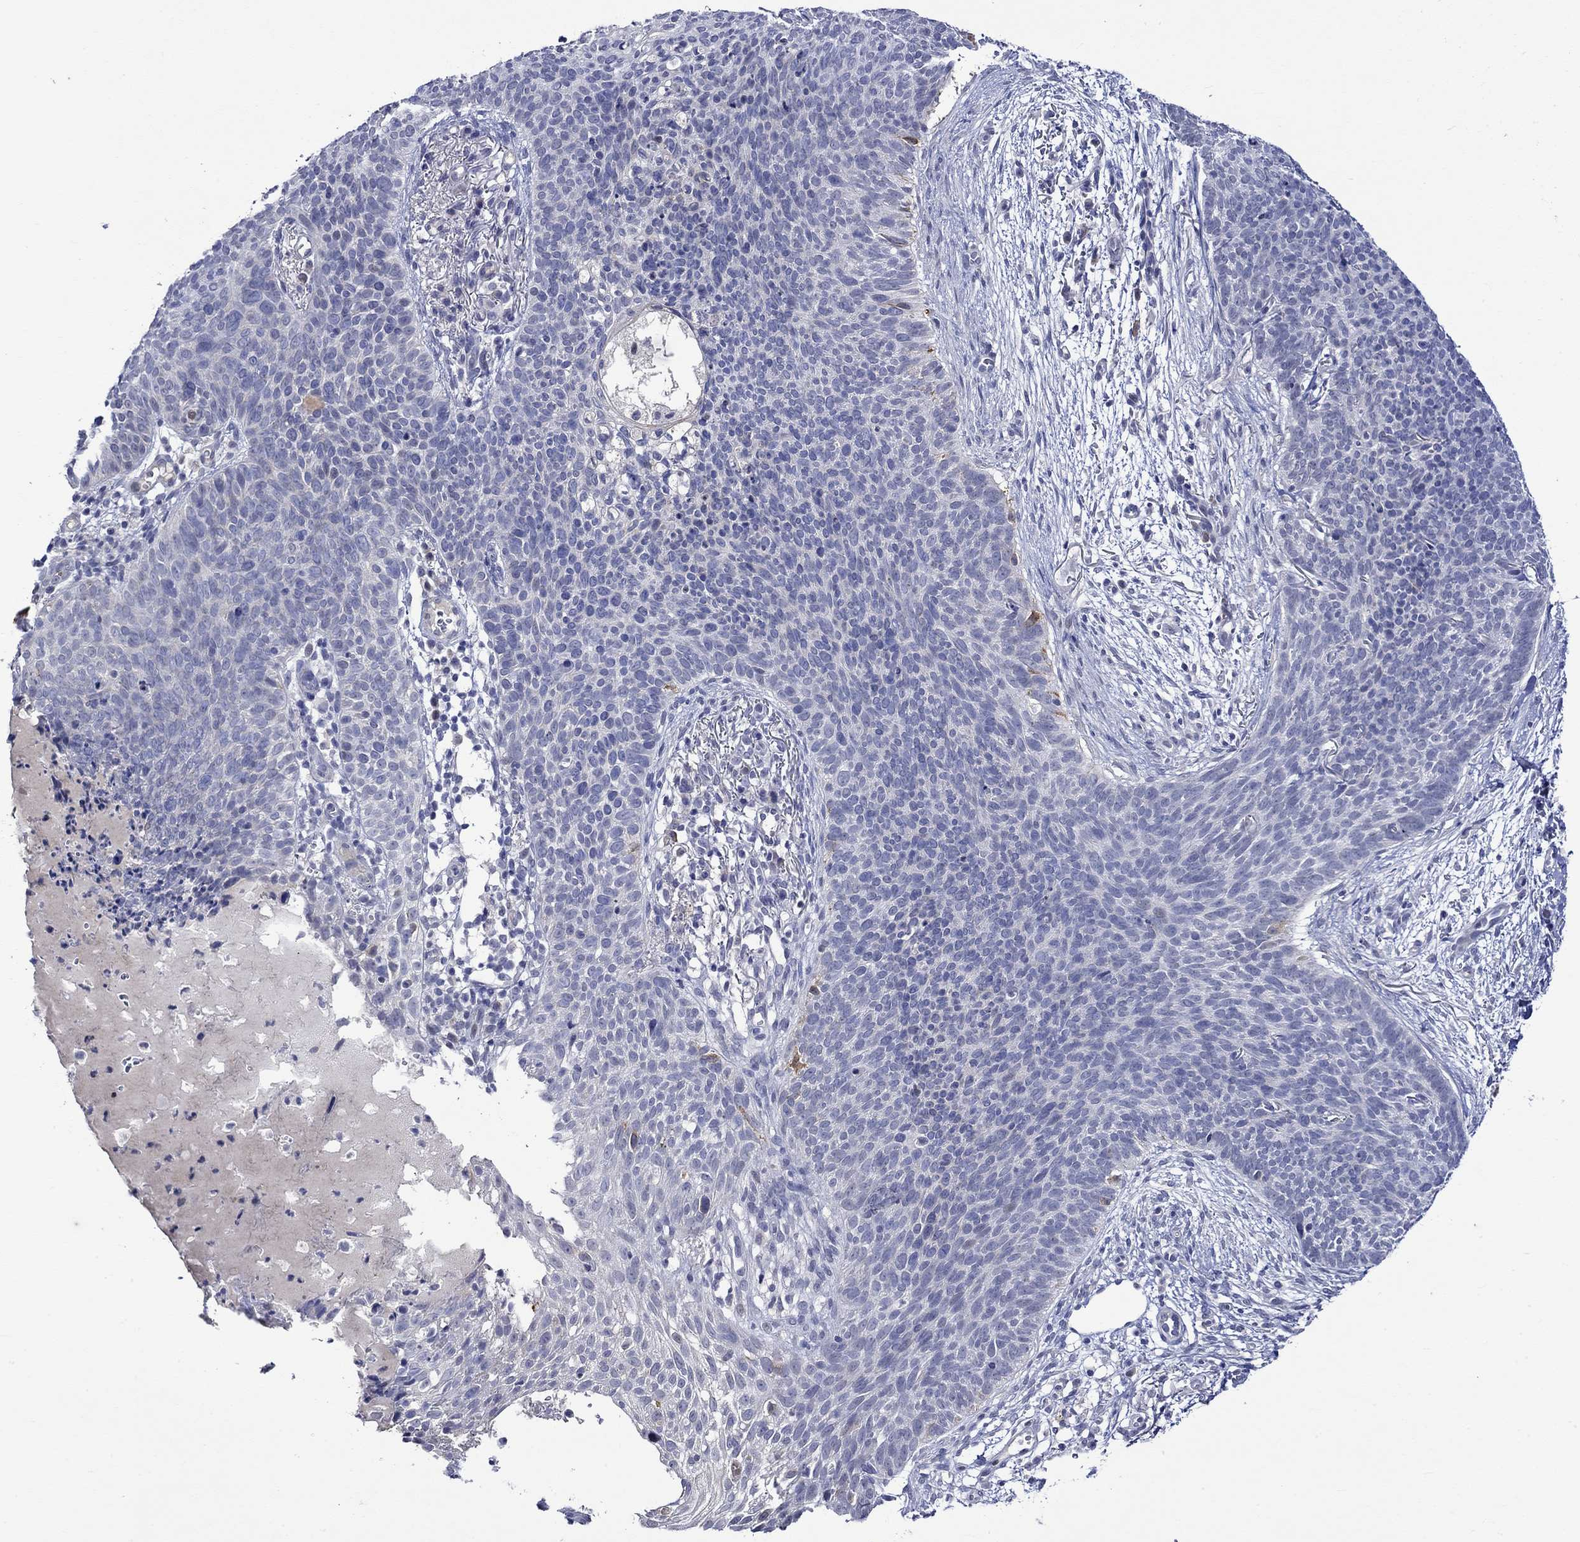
{"staining": {"intensity": "negative", "quantity": "none", "location": "none"}, "tissue": "skin cancer", "cell_type": "Tumor cells", "image_type": "cancer", "snomed": [{"axis": "morphology", "description": "Basal cell carcinoma"}, {"axis": "topography", "description": "Skin"}], "caption": "A high-resolution histopathology image shows IHC staining of skin basal cell carcinoma, which shows no significant staining in tumor cells.", "gene": "CRYAB", "patient": {"sex": "male", "age": 64}}